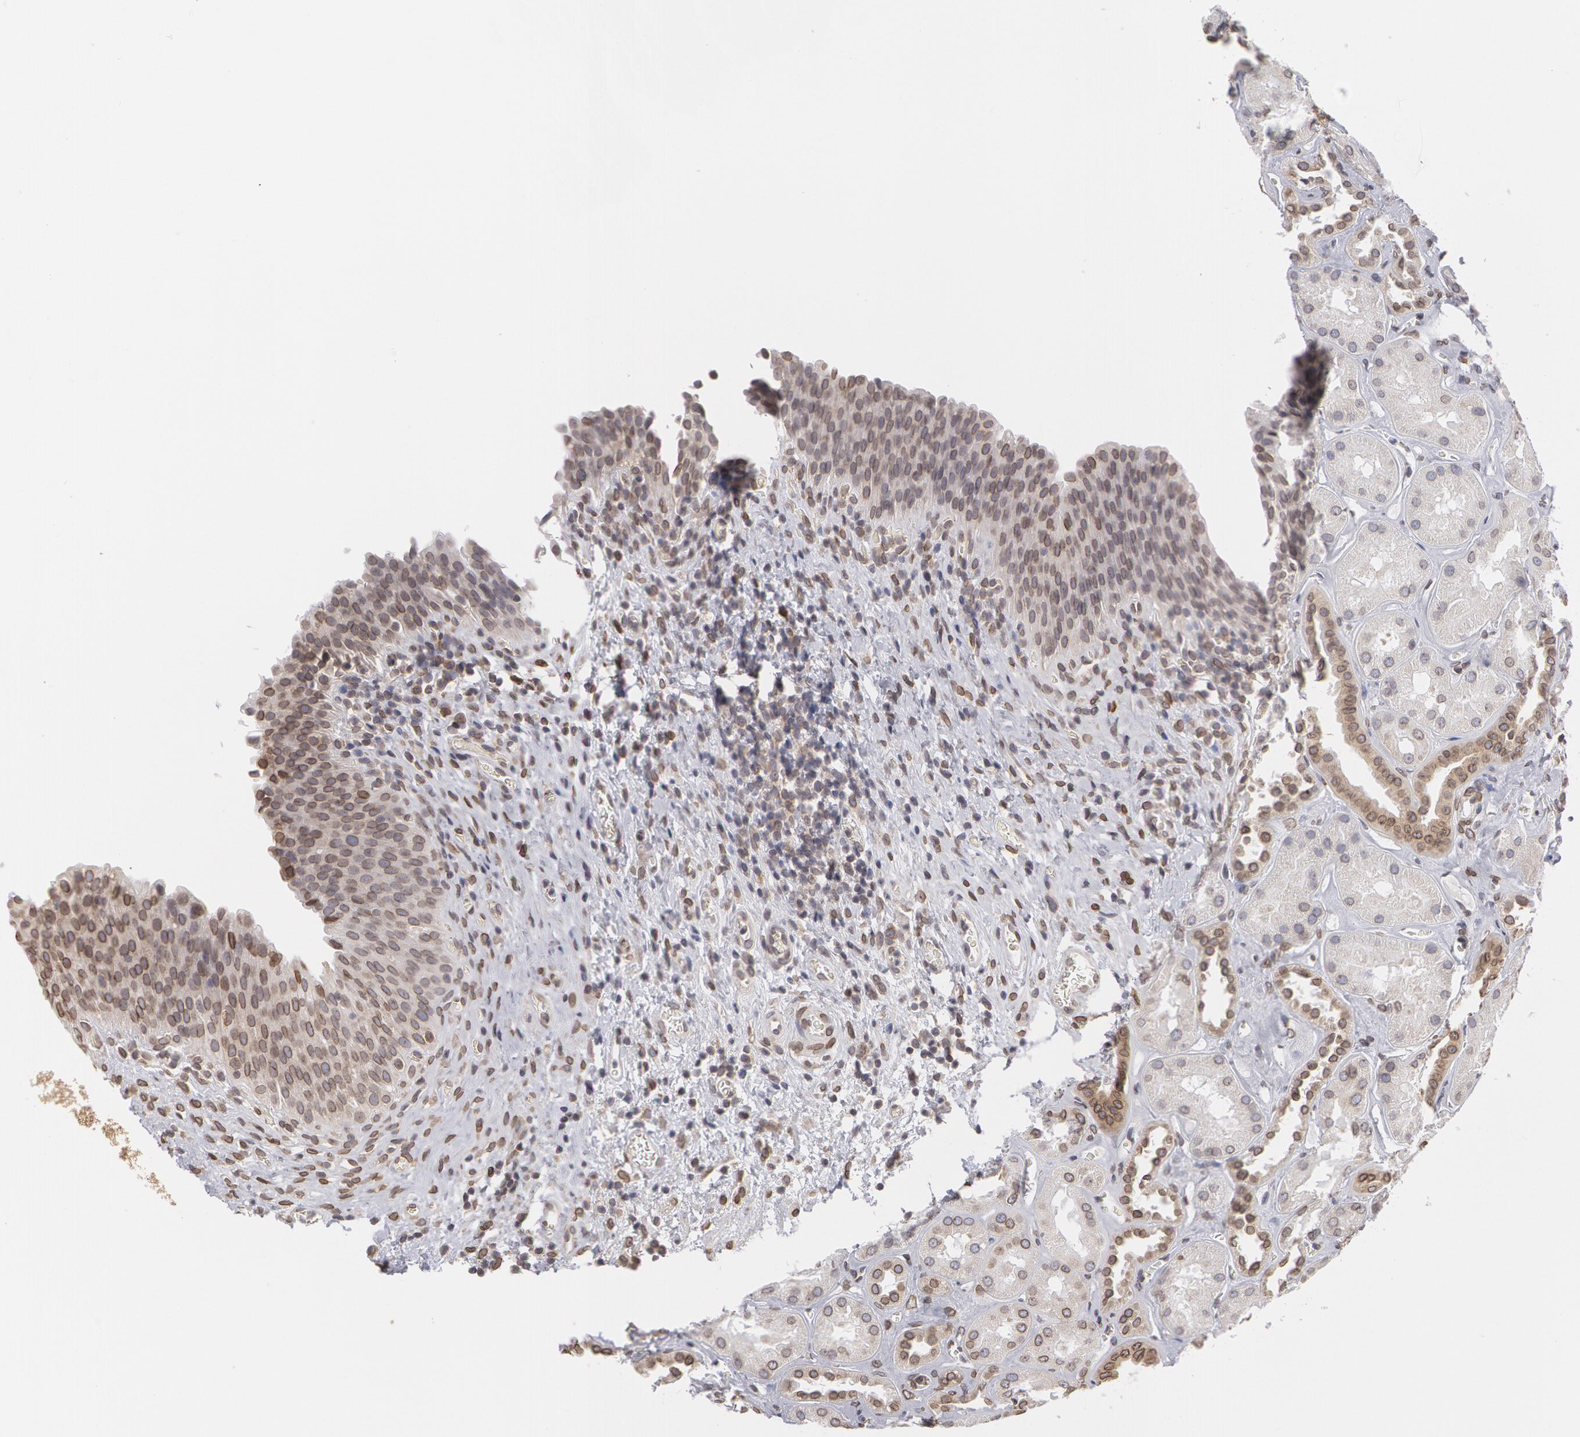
{"staining": {"intensity": "moderate", "quantity": "25%-75%", "location": "nuclear"}, "tissue": "urinary bladder", "cell_type": "Urothelial cells", "image_type": "normal", "snomed": [{"axis": "morphology", "description": "Normal tissue, NOS"}, {"axis": "topography", "description": "Urinary bladder"}], "caption": "Immunohistochemistry photomicrograph of unremarkable human urinary bladder stained for a protein (brown), which displays medium levels of moderate nuclear positivity in approximately 25%-75% of urothelial cells.", "gene": "EMD", "patient": {"sex": "male", "age": 51}}